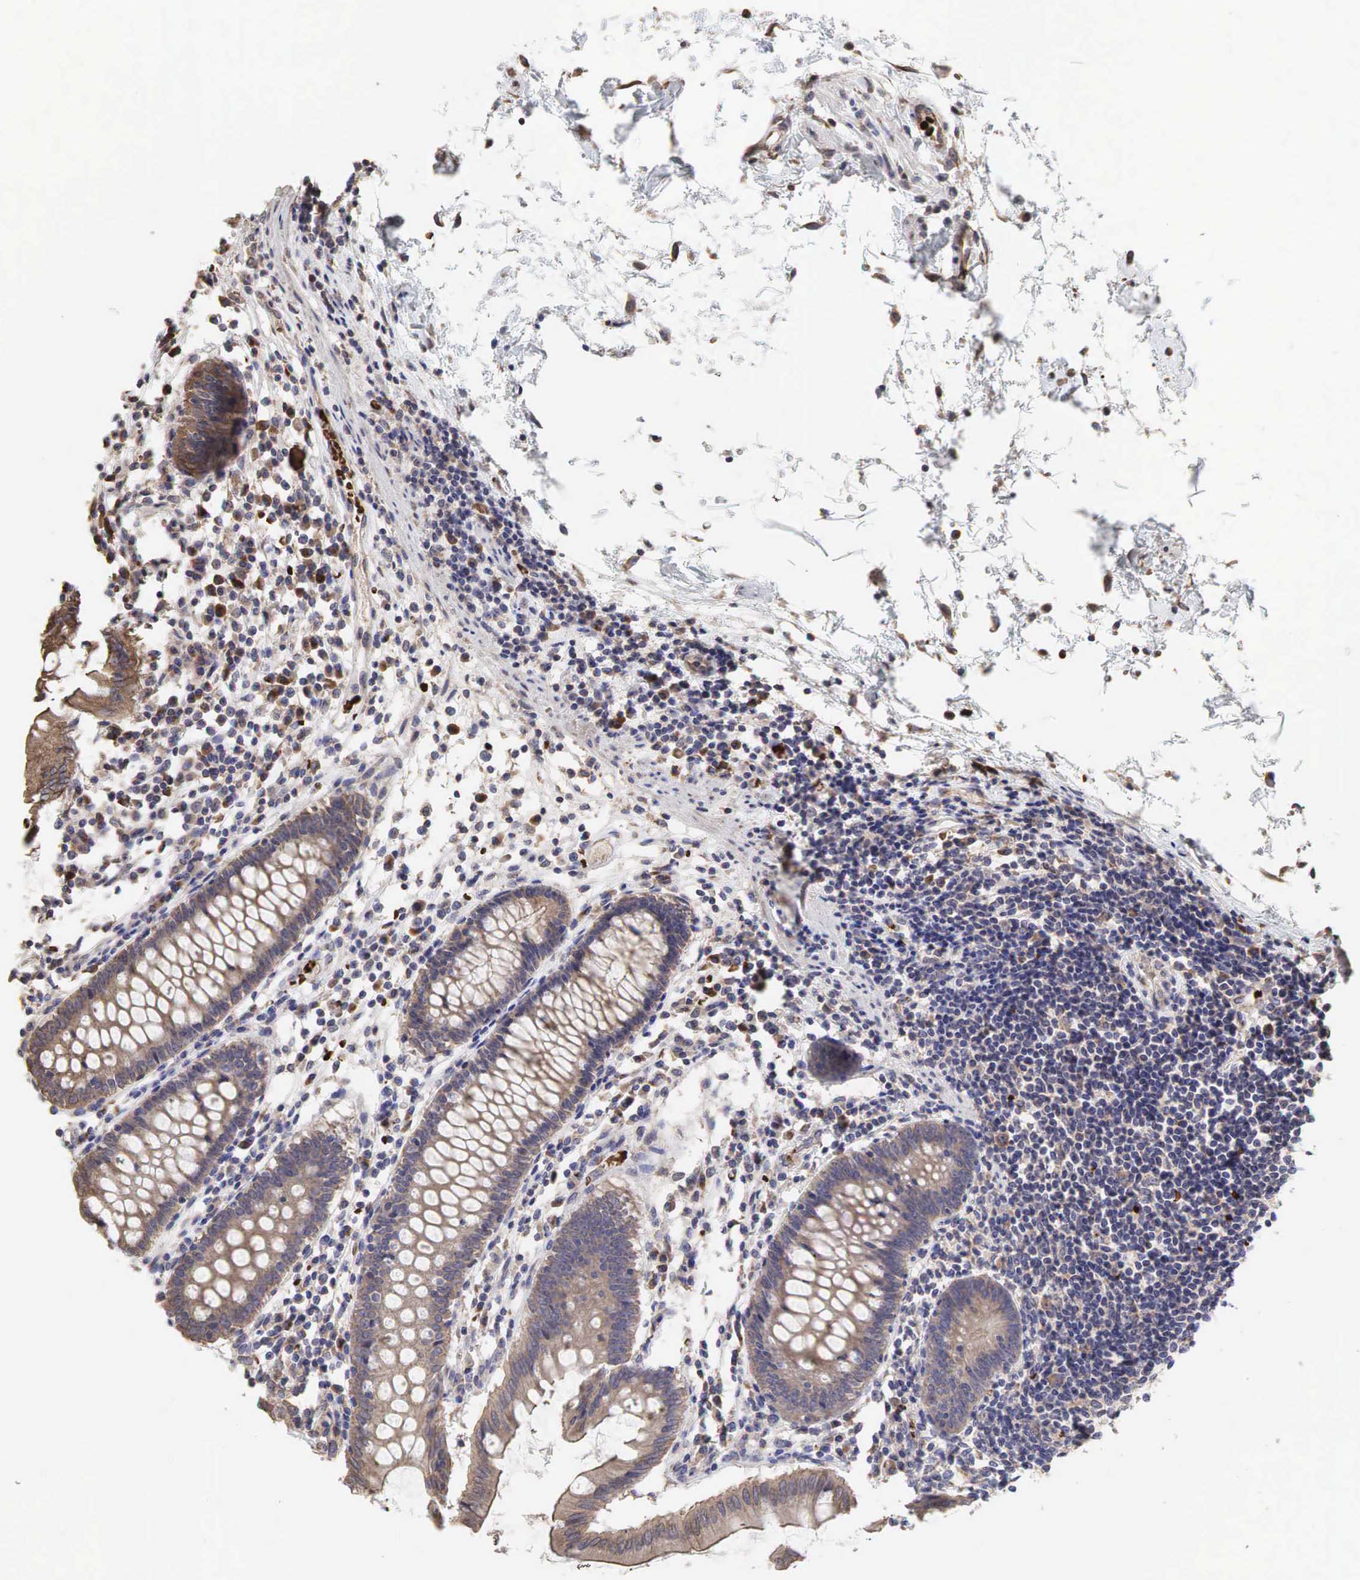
{"staining": {"intensity": "weak", "quantity": ">75%", "location": "cytoplasmic/membranous"}, "tissue": "colon", "cell_type": "Endothelial cells", "image_type": "normal", "snomed": [{"axis": "morphology", "description": "Normal tissue, NOS"}, {"axis": "topography", "description": "Colon"}], "caption": "Weak cytoplasmic/membranous positivity for a protein is identified in about >75% of endothelial cells of normal colon using immunohistochemistry.", "gene": "PABPC5", "patient": {"sex": "female", "age": 55}}